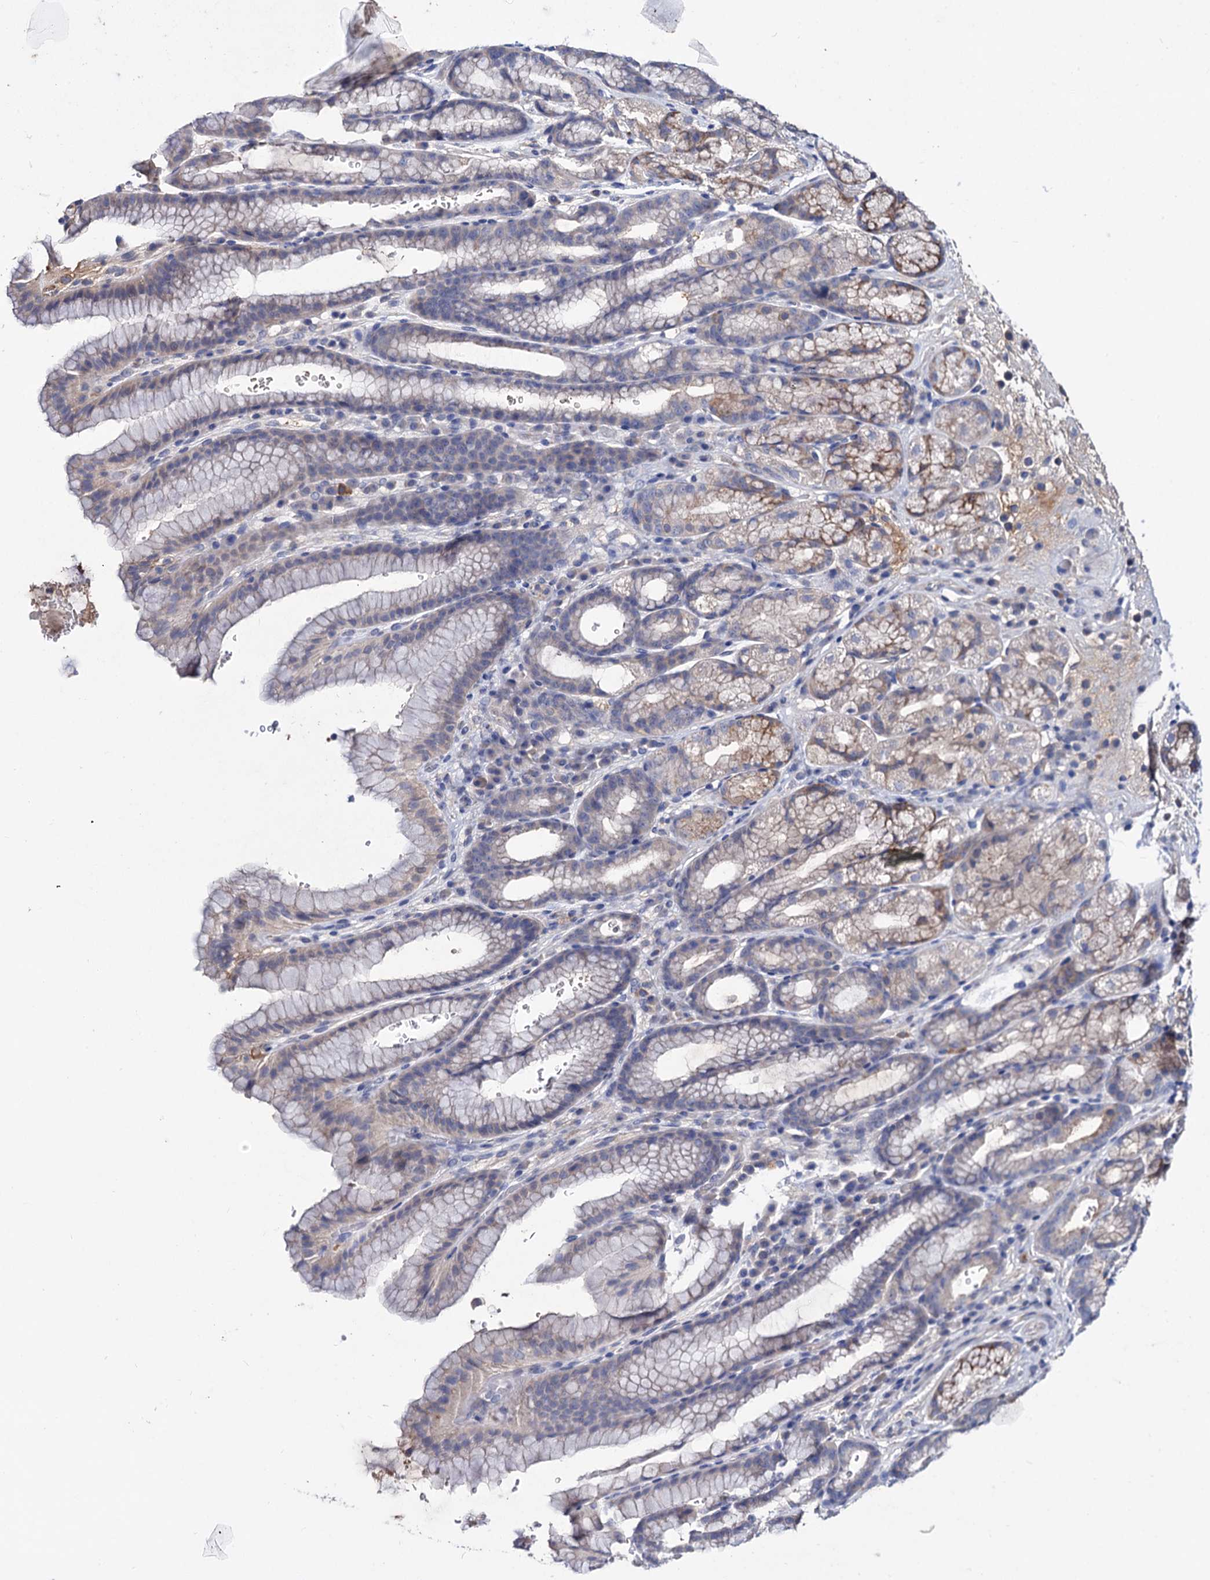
{"staining": {"intensity": "weak", "quantity": "25%-75%", "location": "cytoplasmic/membranous"}, "tissue": "stomach", "cell_type": "Glandular cells", "image_type": "normal", "snomed": [{"axis": "morphology", "description": "Normal tissue, NOS"}, {"axis": "morphology", "description": "Adenocarcinoma, NOS"}, {"axis": "topography", "description": "Stomach"}], "caption": "Immunohistochemistry histopathology image of benign human stomach stained for a protein (brown), which demonstrates low levels of weak cytoplasmic/membranous positivity in about 25%-75% of glandular cells.", "gene": "NPAS4", "patient": {"sex": "male", "age": 57}}